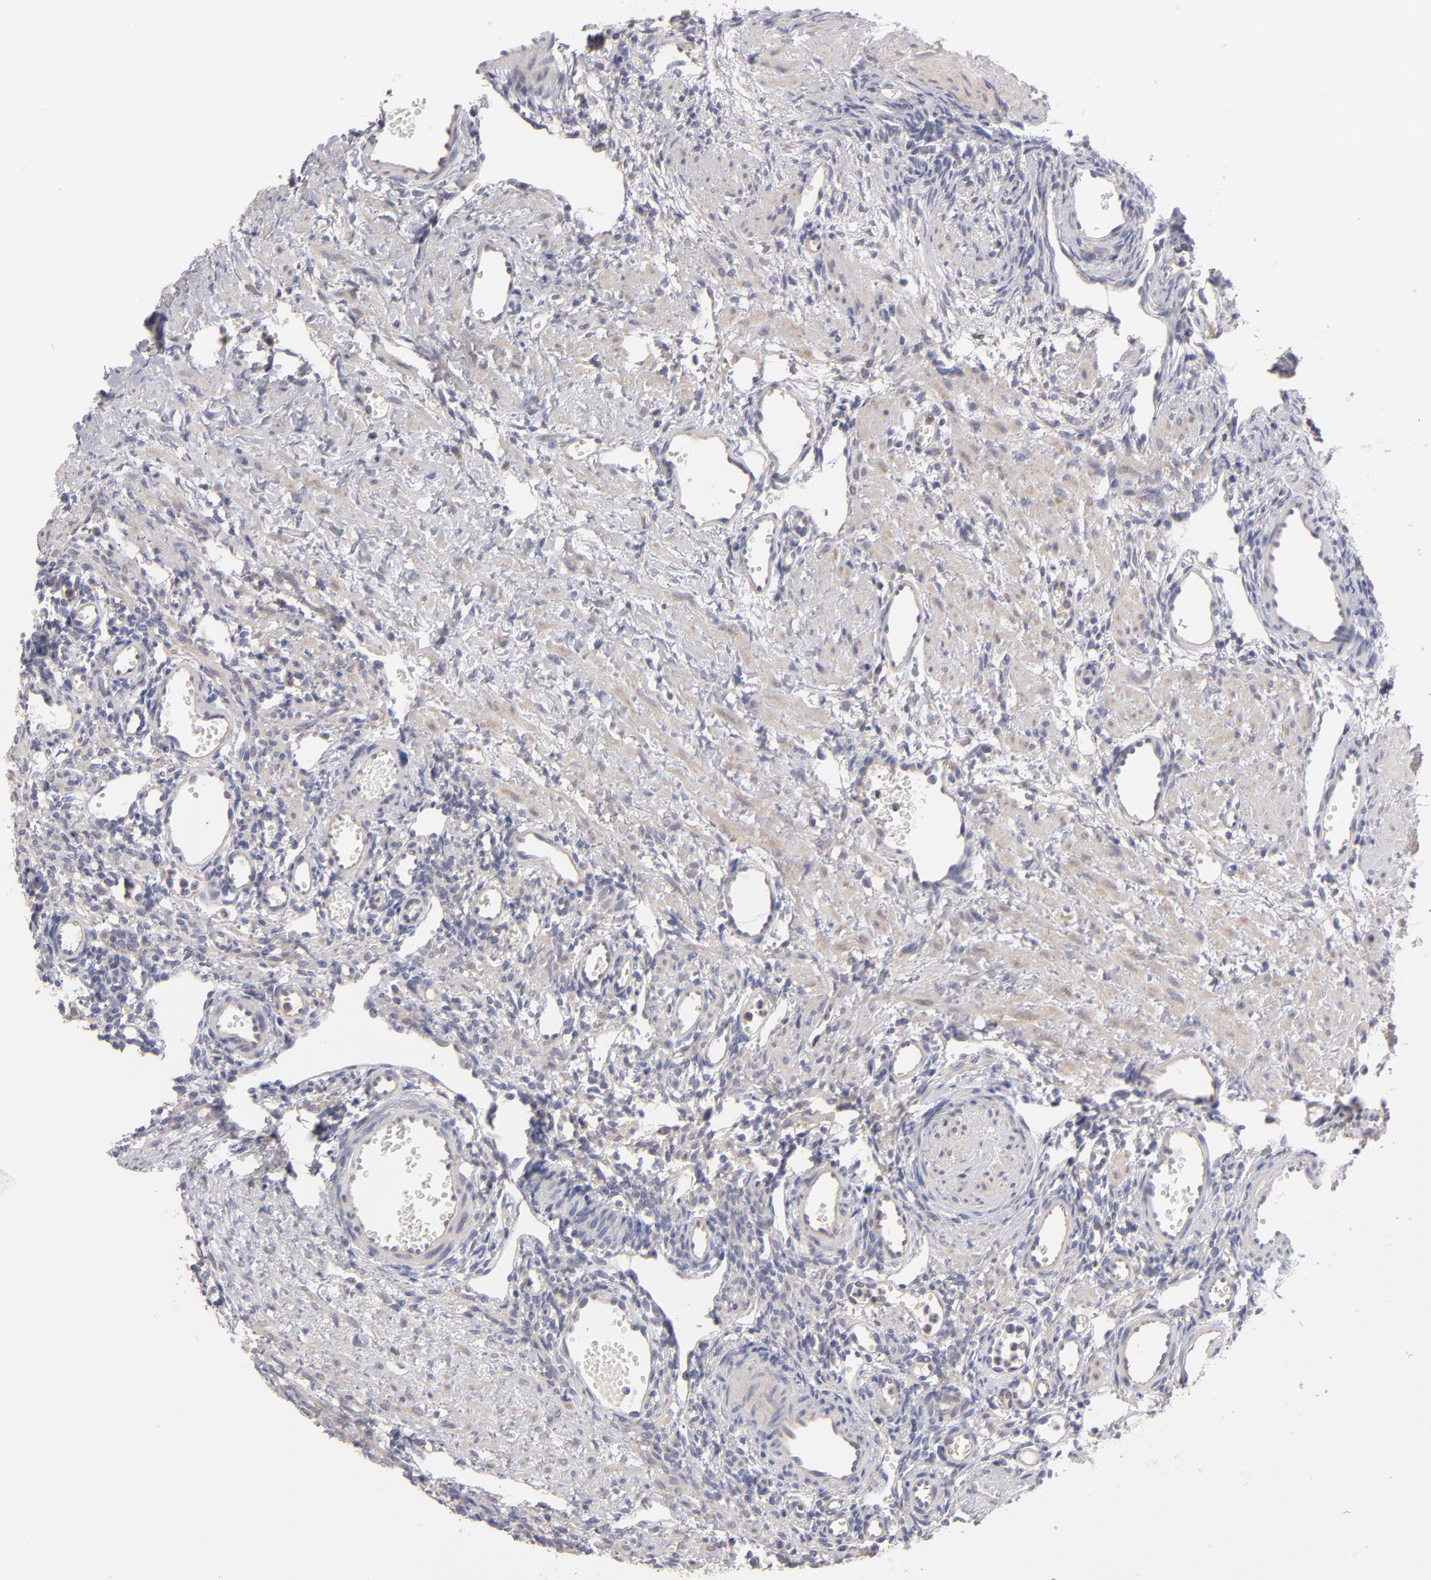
{"staining": {"intensity": "weak", "quantity": ">75%", "location": "cytoplasmic/membranous"}, "tissue": "ovary", "cell_type": "Ovarian stroma cells", "image_type": "normal", "snomed": [{"axis": "morphology", "description": "Normal tissue, NOS"}, {"axis": "topography", "description": "Ovary"}], "caption": "IHC (DAB (3,3'-diaminobenzidine)) staining of normal human ovary exhibits weak cytoplasmic/membranous protein positivity in about >75% of ovarian stroma cells. The staining is performed using DAB brown chromogen to label protein expression. The nuclei are counter-stained blue using hematoxylin.", "gene": "HCCS", "patient": {"sex": "female", "age": 33}}